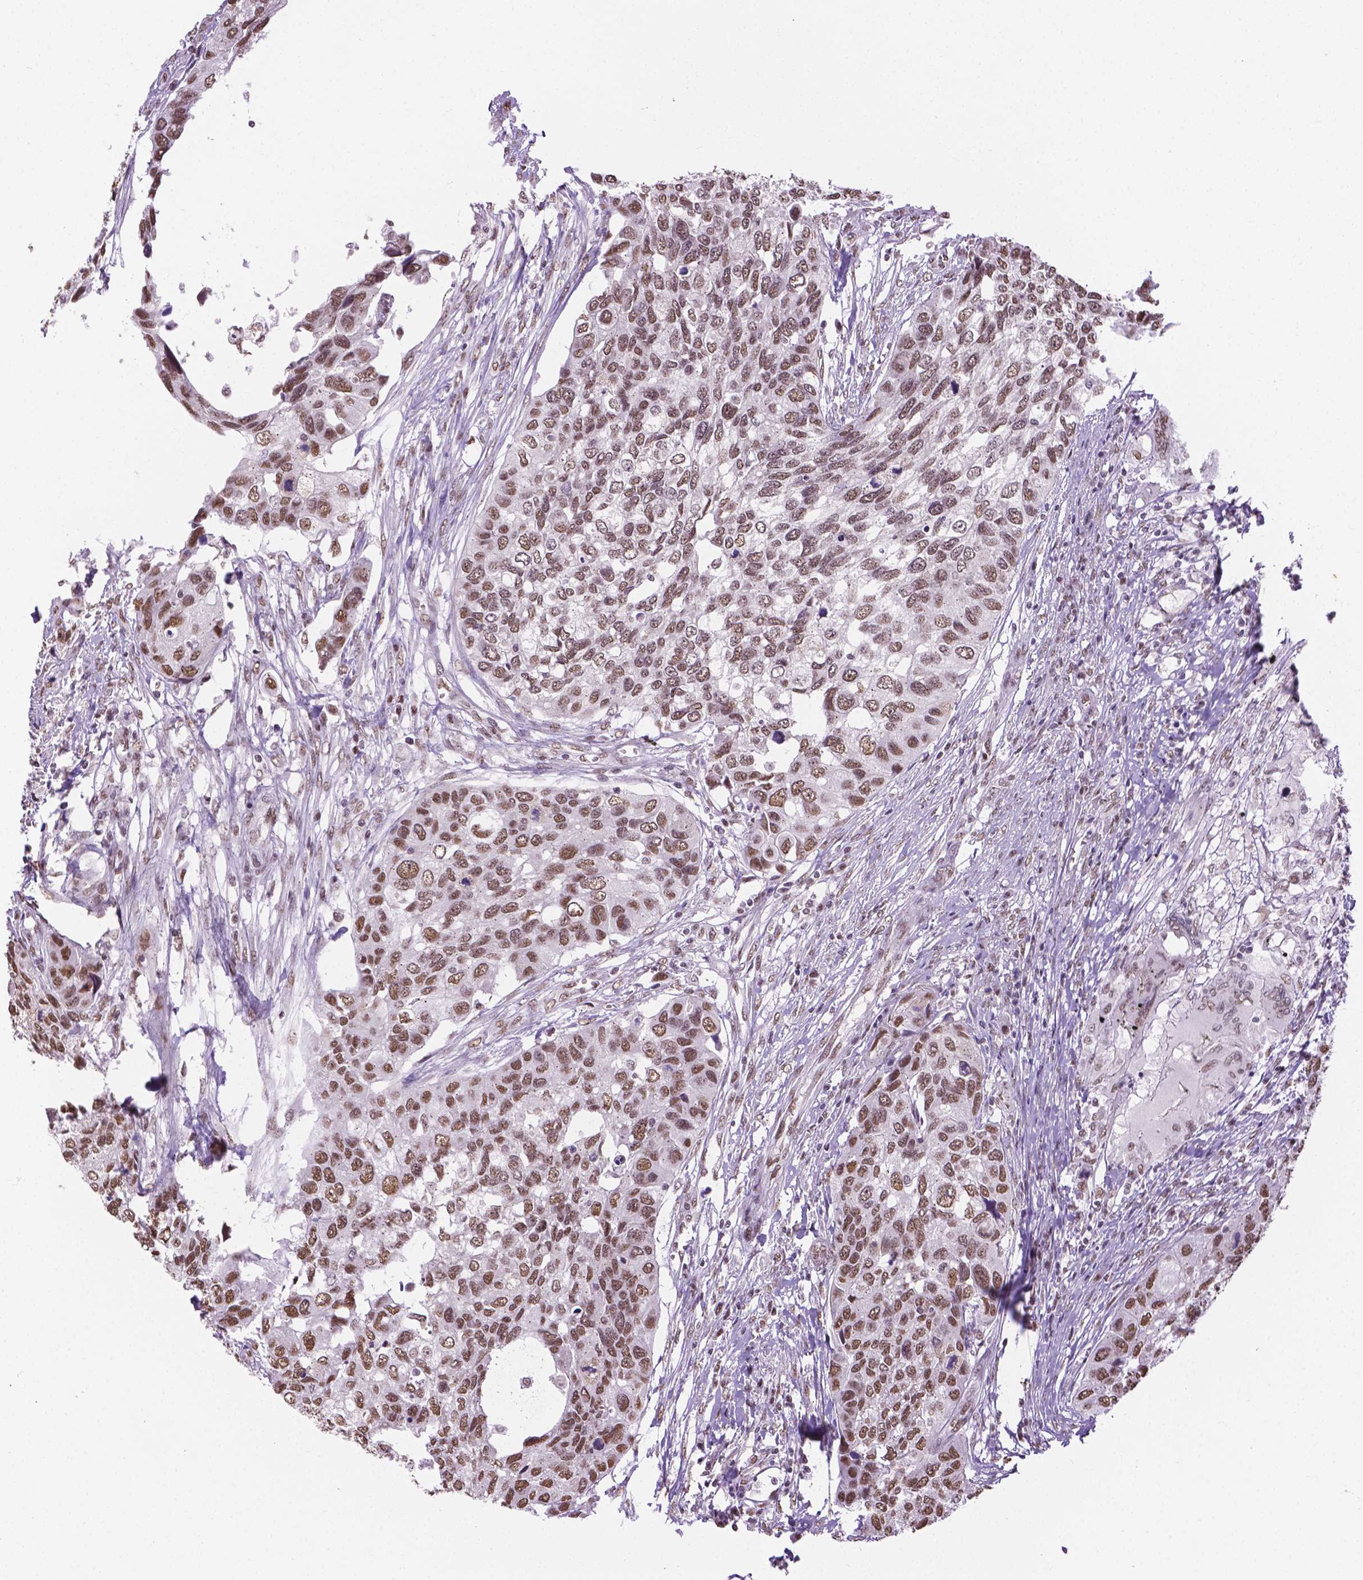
{"staining": {"intensity": "moderate", "quantity": ">75%", "location": "nuclear"}, "tissue": "urothelial cancer", "cell_type": "Tumor cells", "image_type": "cancer", "snomed": [{"axis": "morphology", "description": "Urothelial carcinoma, High grade"}, {"axis": "topography", "description": "Urinary bladder"}], "caption": "High-power microscopy captured an immunohistochemistry (IHC) image of urothelial carcinoma (high-grade), revealing moderate nuclear staining in about >75% of tumor cells. (Brightfield microscopy of DAB IHC at high magnification).", "gene": "ABI2", "patient": {"sex": "male", "age": 60}}